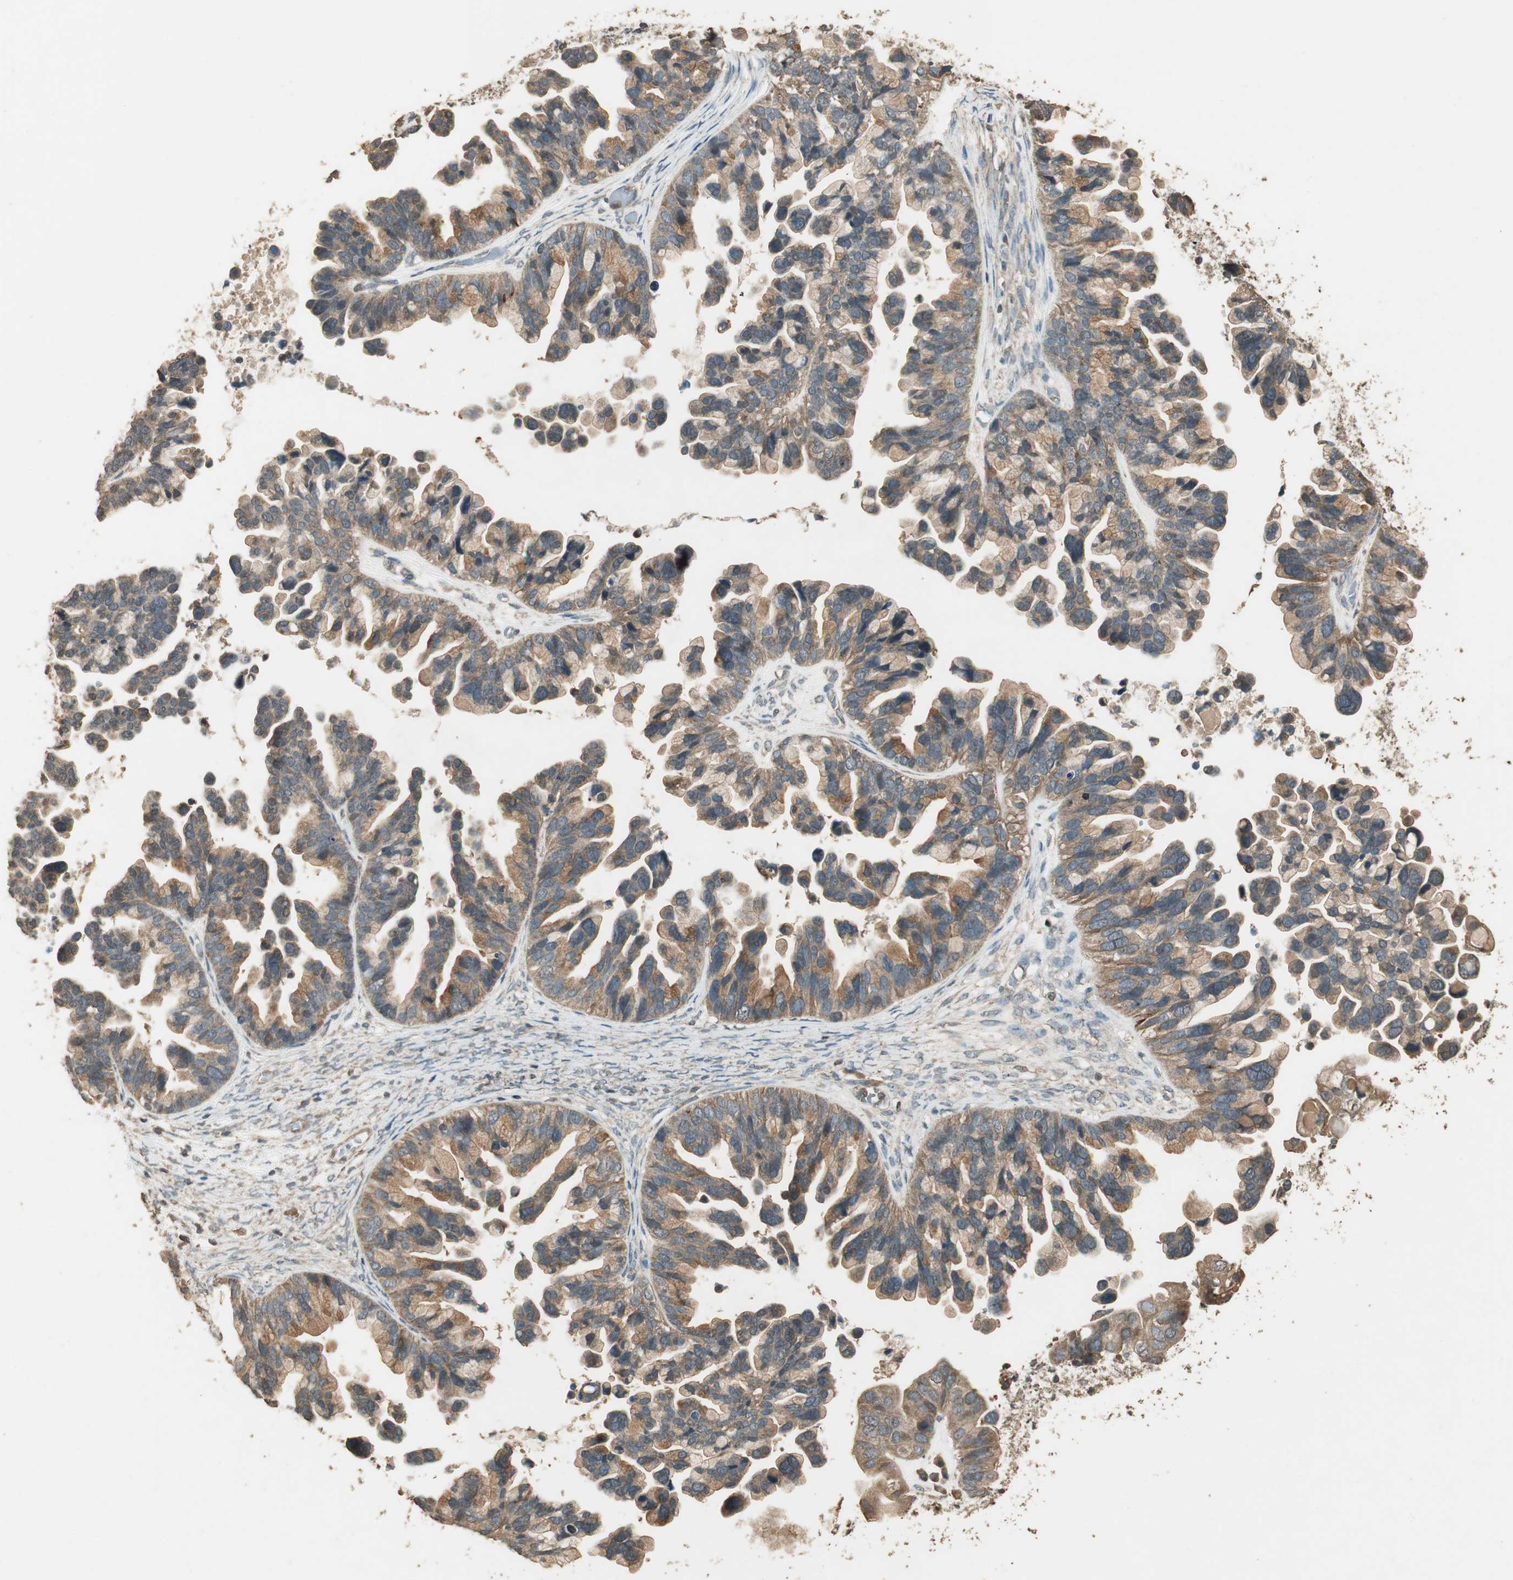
{"staining": {"intensity": "moderate", "quantity": ">75%", "location": "cytoplasmic/membranous"}, "tissue": "ovarian cancer", "cell_type": "Tumor cells", "image_type": "cancer", "snomed": [{"axis": "morphology", "description": "Cystadenocarcinoma, serous, NOS"}, {"axis": "topography", "description": "Ovary"}], "caption": "Approximately >75% of tumor cells in human ovarian cancer (serous cystadenocarcinoma) exhibit moderate cytoplasmic/membranous protein positivity as visualized by brown immunohistochemical staining.", "gene": "USP2", "patient": {"sex": "female", "age": 56}}